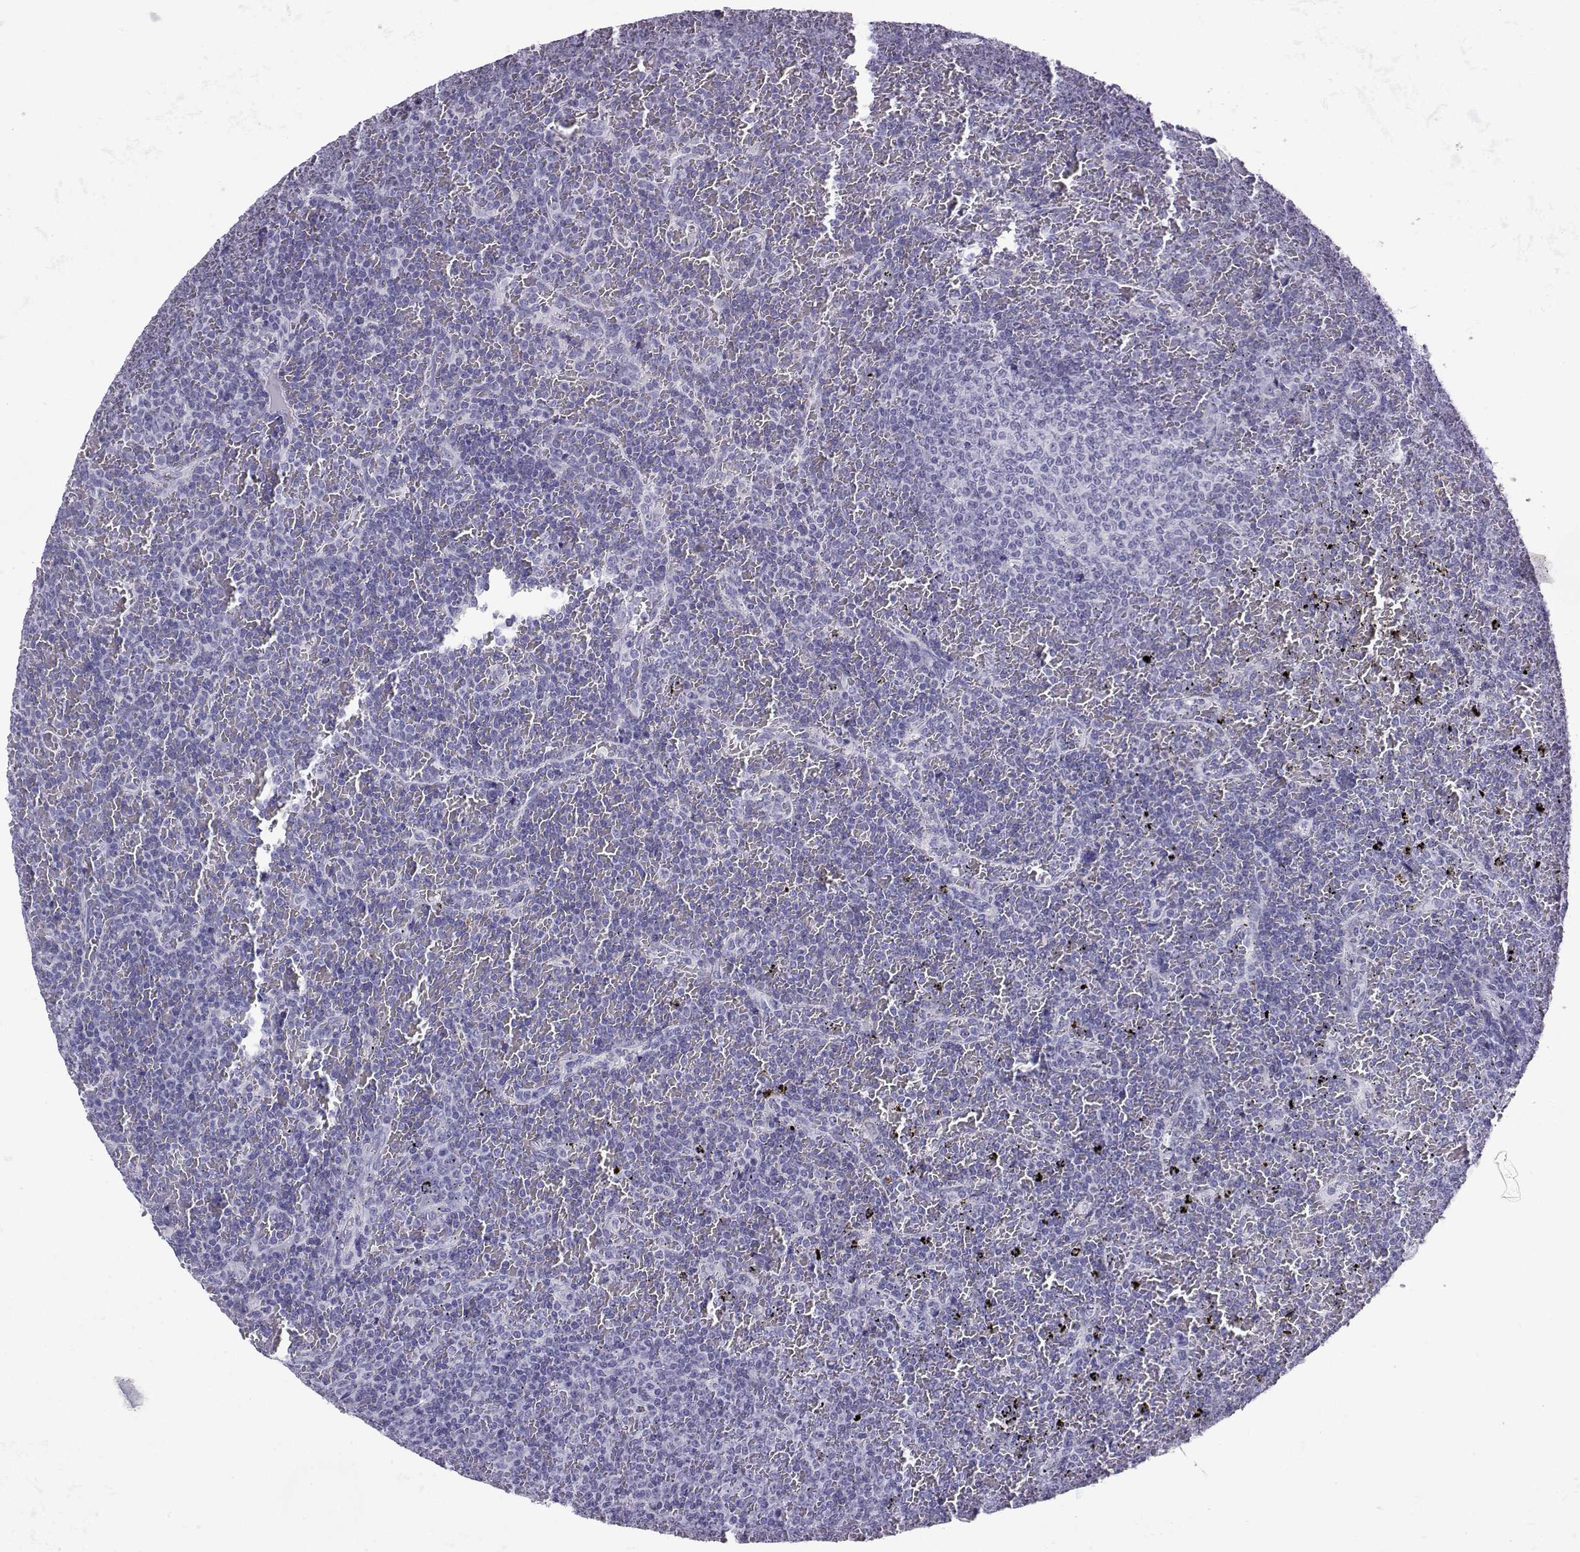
{"staining": {"intensity": "negative", "quantity": "none", "location": "none"}, "tissue": "lymphoma", "cell_type": "Tumor cells", "image_type": "cancer", "snomed": [{"axis": "morphology", "description": "Malignant lymphoma, non-Hodgkin's type, Low grade"}, {"axis": "topography", "description": "Spleen"}], "caption": "A histopathology image of lymphoma stained for a protein demonstrates no brown staining in tumor cells.", "gene": "NEFL", "patient": {"sex": "female", "age": 77}}